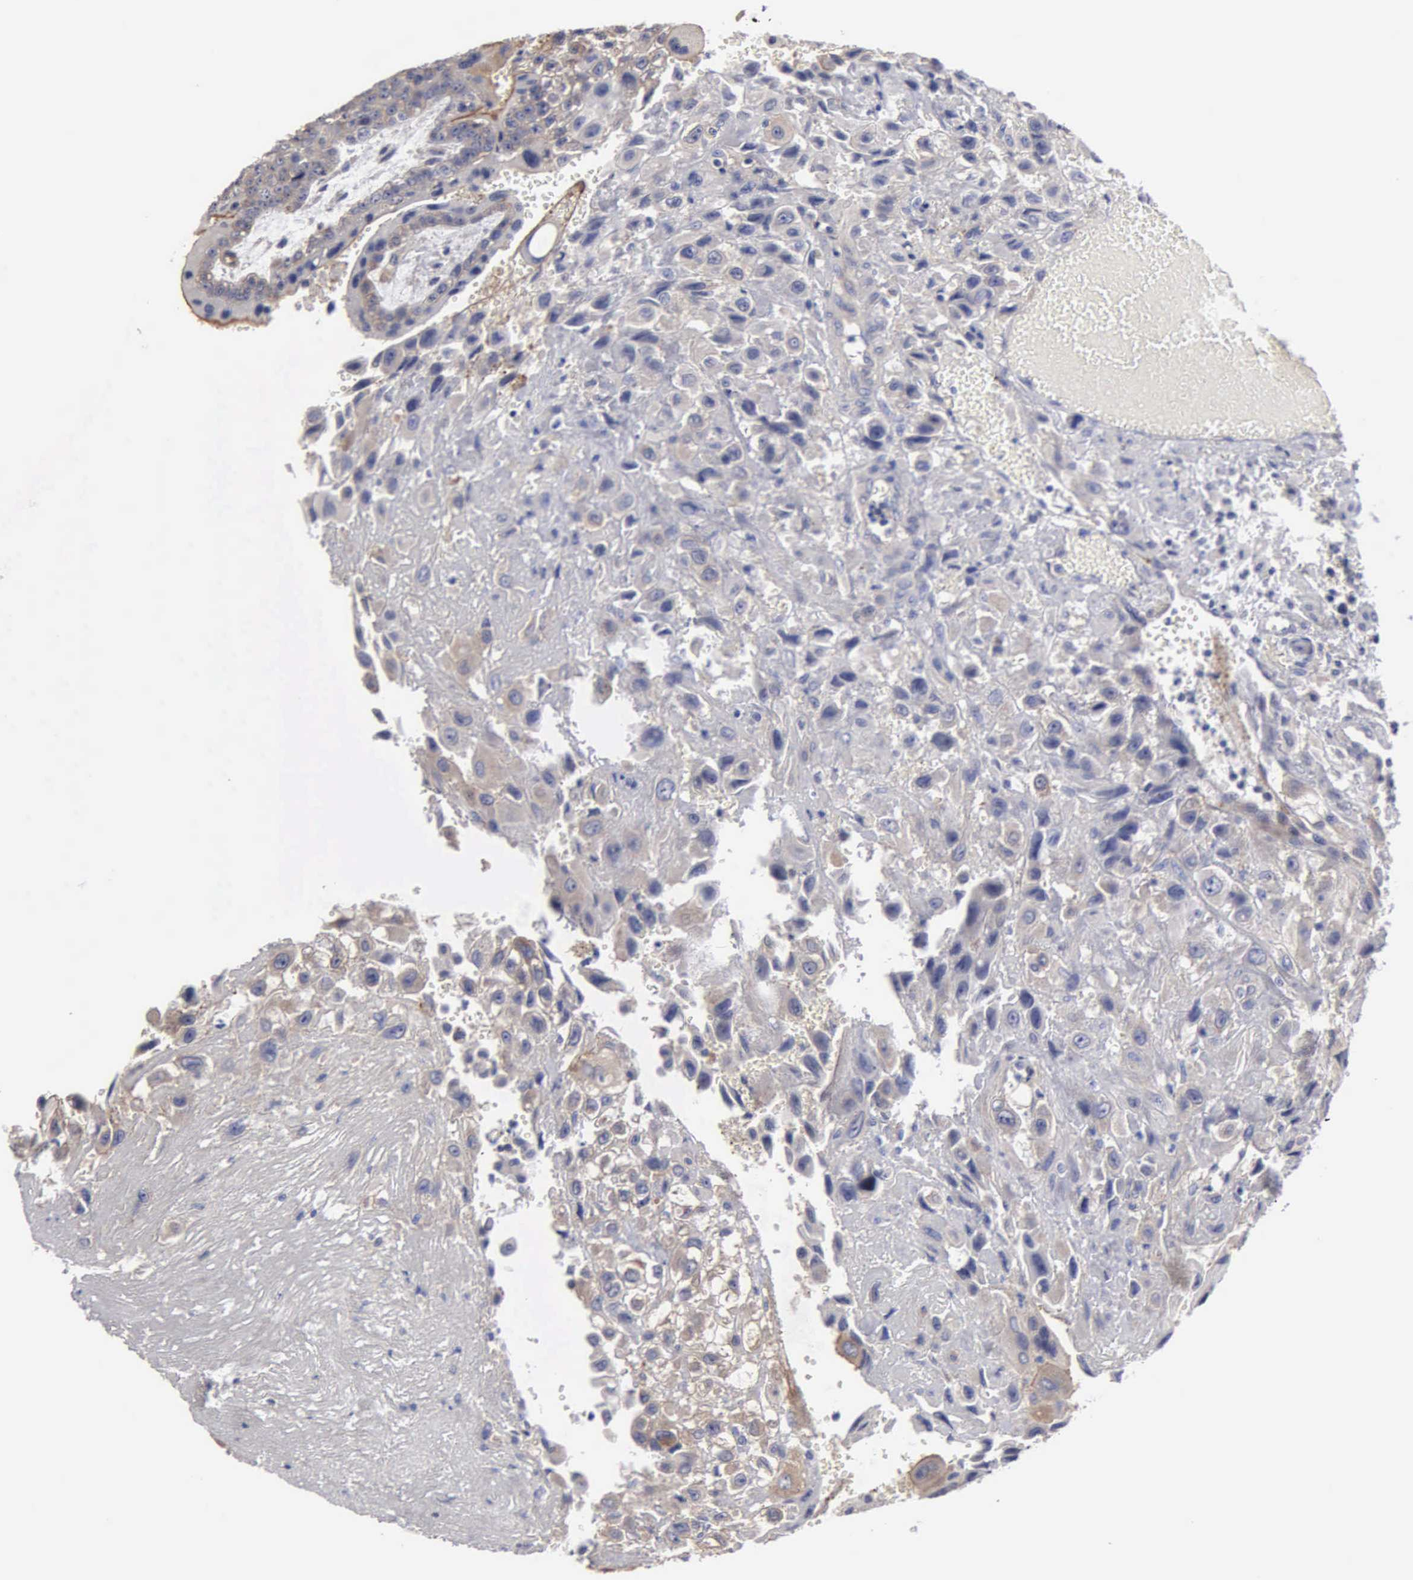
{"staining": {"intensity": "weak", "quantity": "<25%", "location": "cytoplasmic/membranous"}, "tissue": "placenta", "cell_type": "Decidual cells", "image_type": "normal", "snomed": [{"axis": "morphology", "description": "Normal tissue, NOS"}, {"axis": "topography", "description": "Placenta"}], "caption": "The immunohistochemistry image has no significant positivity in decidual cells of placenta.", "gene": "RDX", "patient": {"sex": "female", "age": 34}}